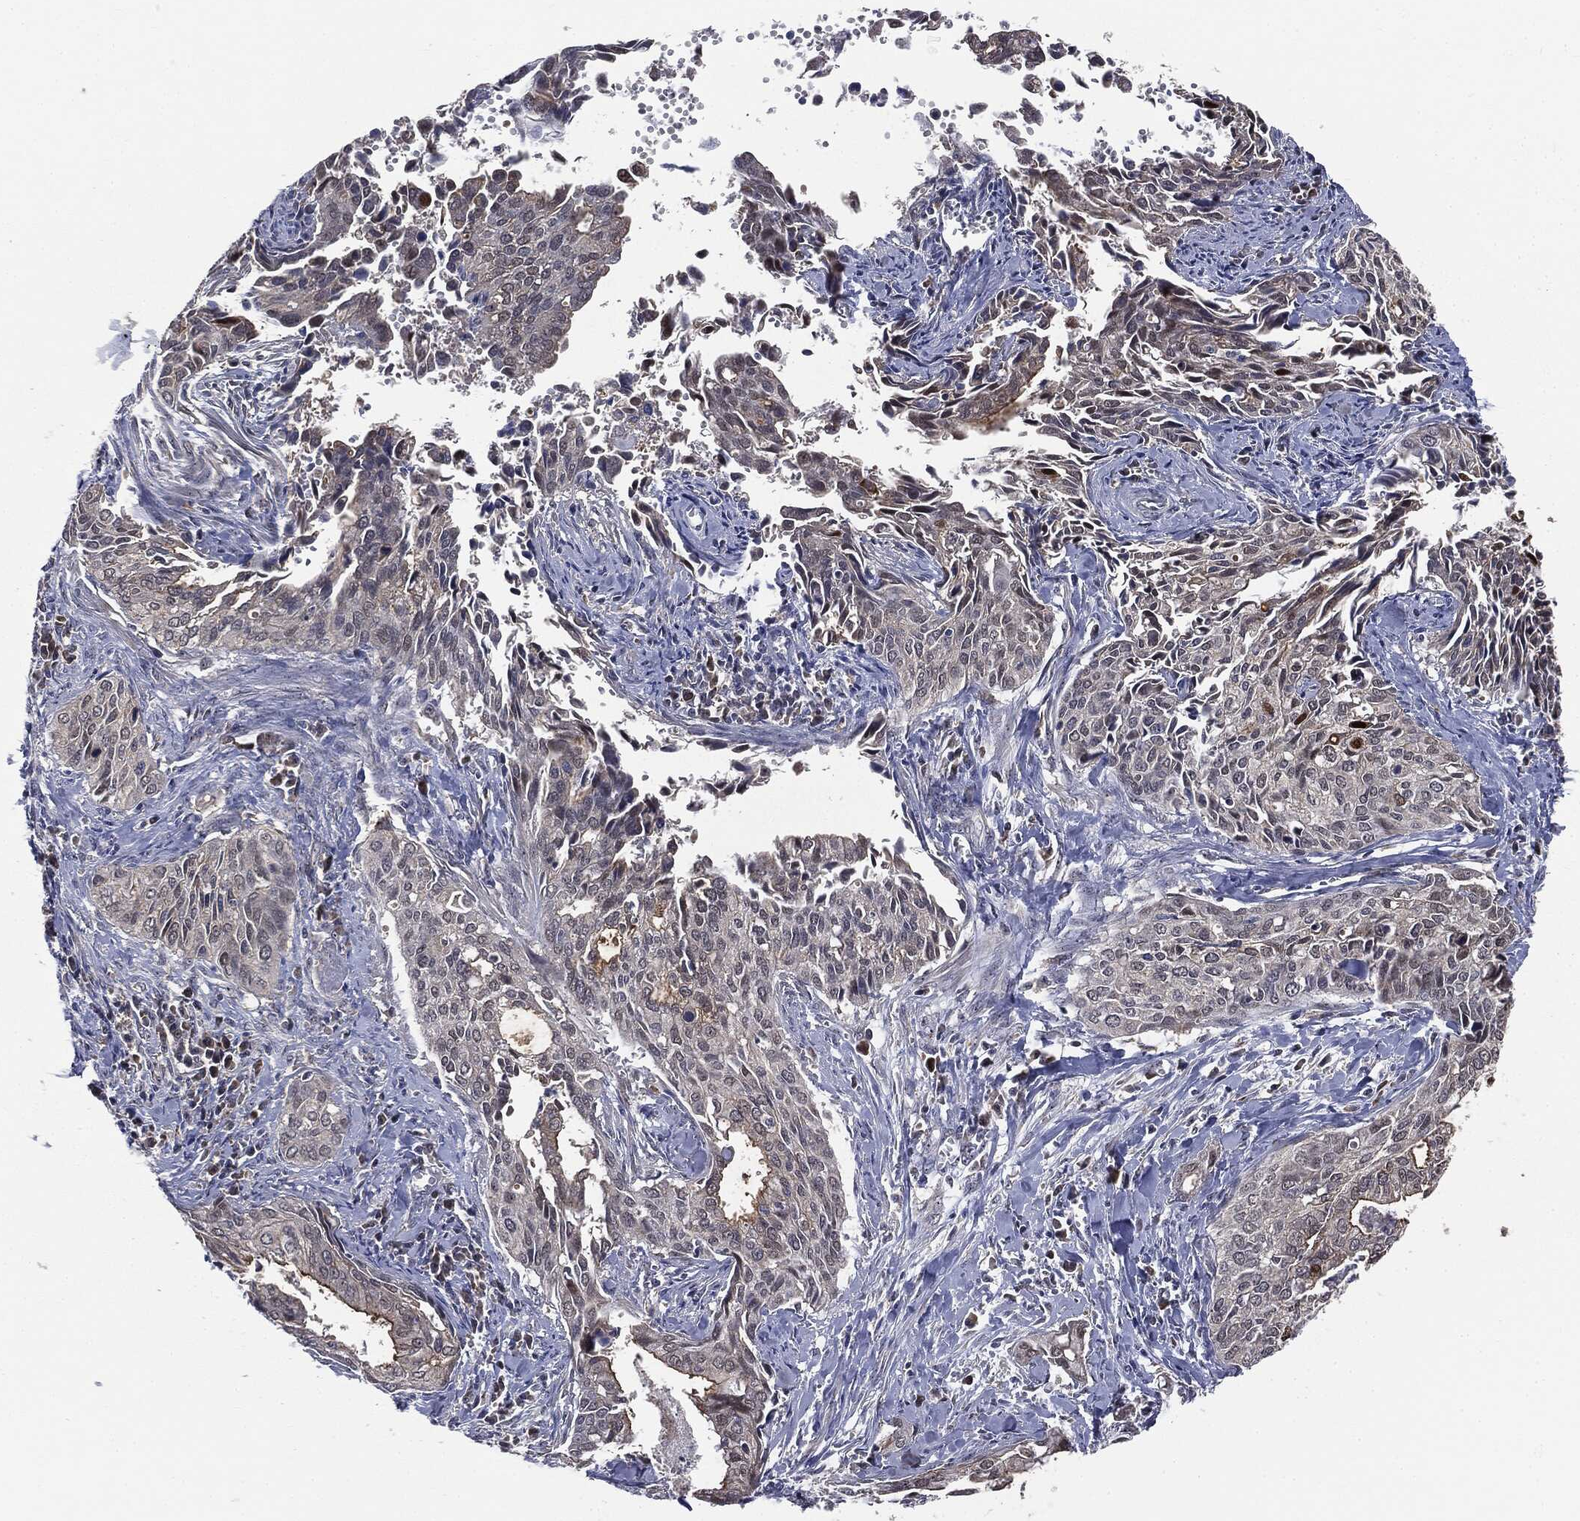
{"staining": {"intensity": "negative", "quantity": "none", "location": "none"}, "tissue": "cervical cancer", "cell_type": "Tumor cells", "image_type": "cancer", "snomed": [{"axis": "morphology", "description": "Squamous cell carcinoma, NOS"}, {"axis": "topography", "description": "Cervix"}], "caption": "Cervical squamous cell carcinoma stained for a protein using IHC shows no expression tumor cells.", "gene": "TRMT1L", "patient": {"sex": "female", "age": 29}}